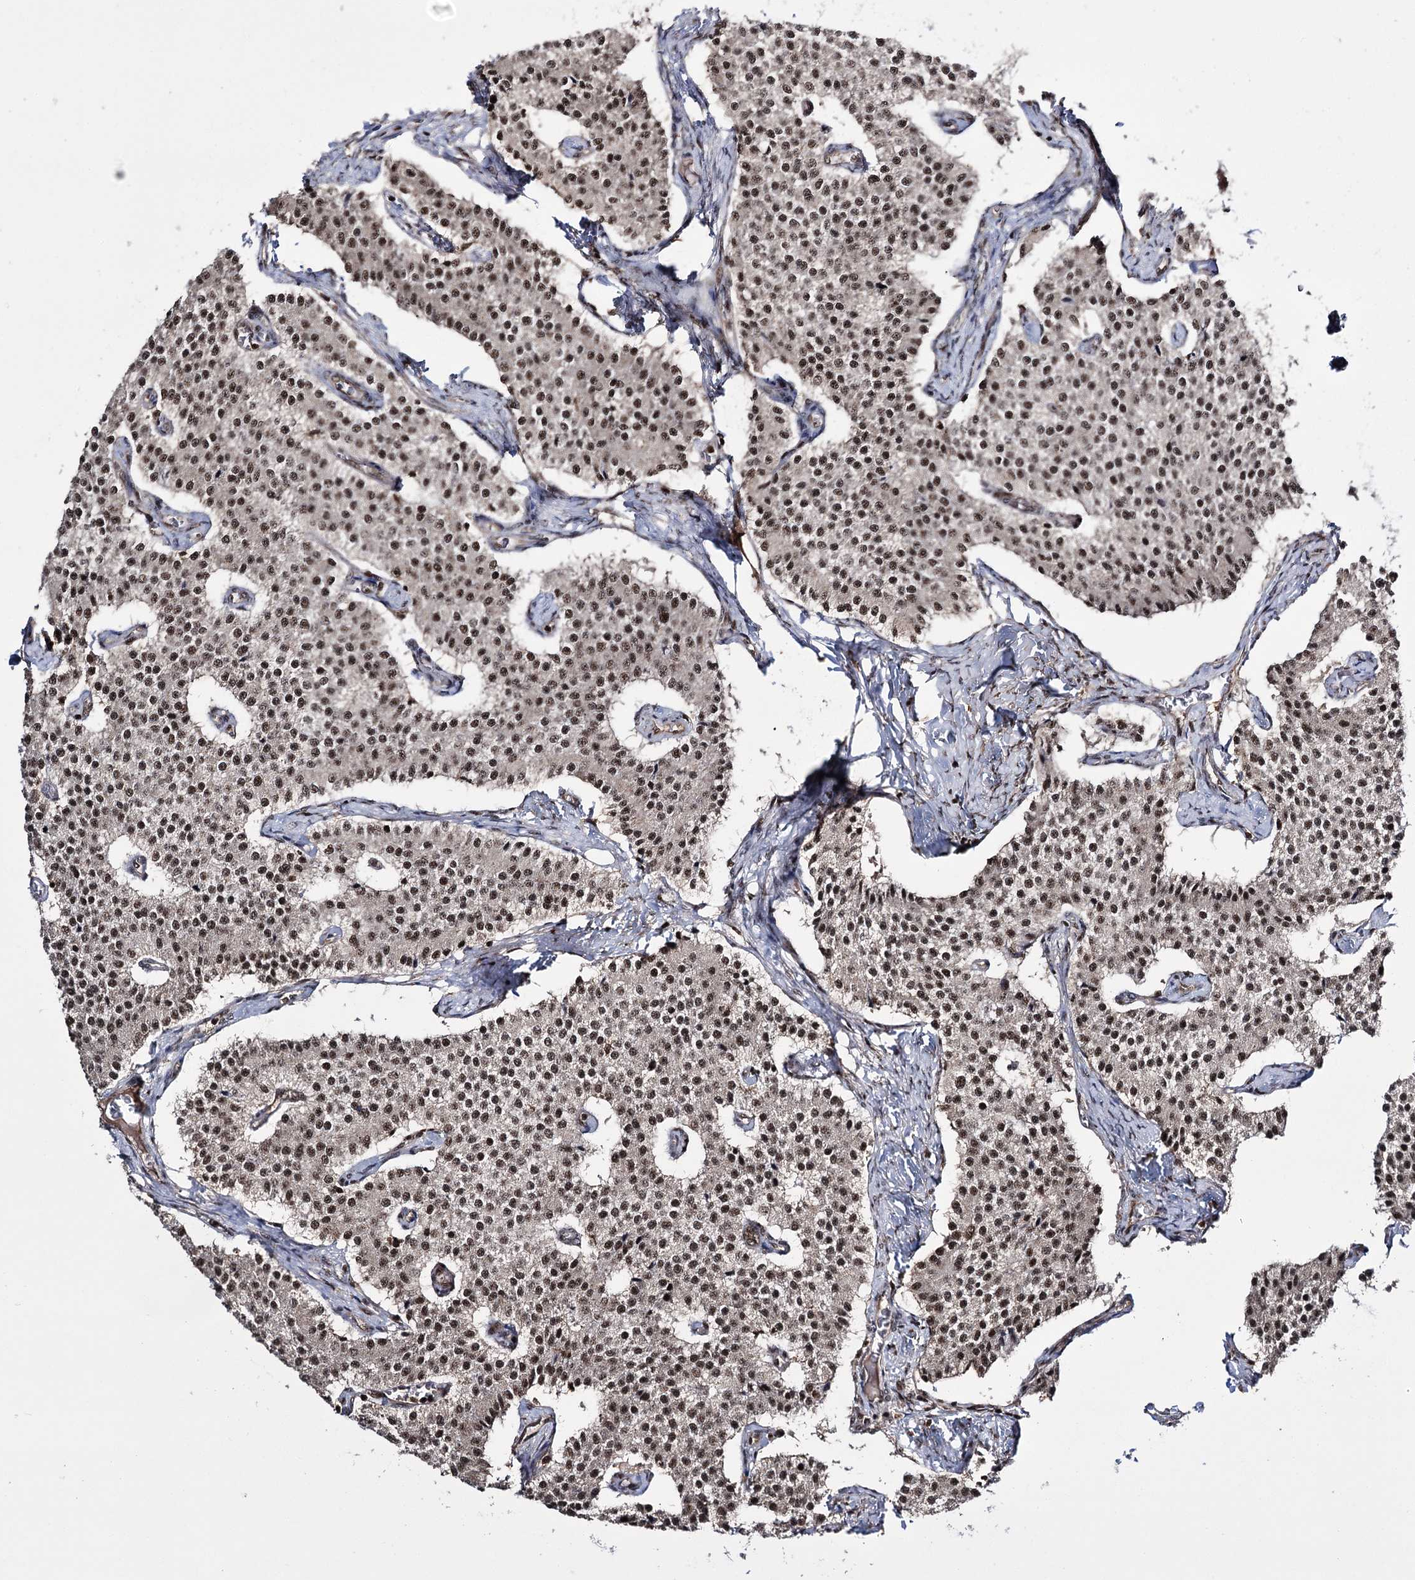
{"staining": {"intensity": "strong", "quantity": ">75%", "location": "nuclear"}, "tissue": "carcinoid", "cell_type": "Tumor cells", "image_type": "cancer", "snomed": [{"axis": "morphology", "description": "Carcinoid, malignant, NOS"}, {"axis": "topography", "description": "Colon"}], "caption": "Immunohistochemistry (IHC) photomicrograph of neoplastic tissue: human malignant carcinoid stained using IHC shows high levels of strong protein expression localized specifically in the nuclear of tumor cells, appearing as a nuclear brown color.", "gene": "PRPF40A", "patient": {"sex": "female", "age": 52}}